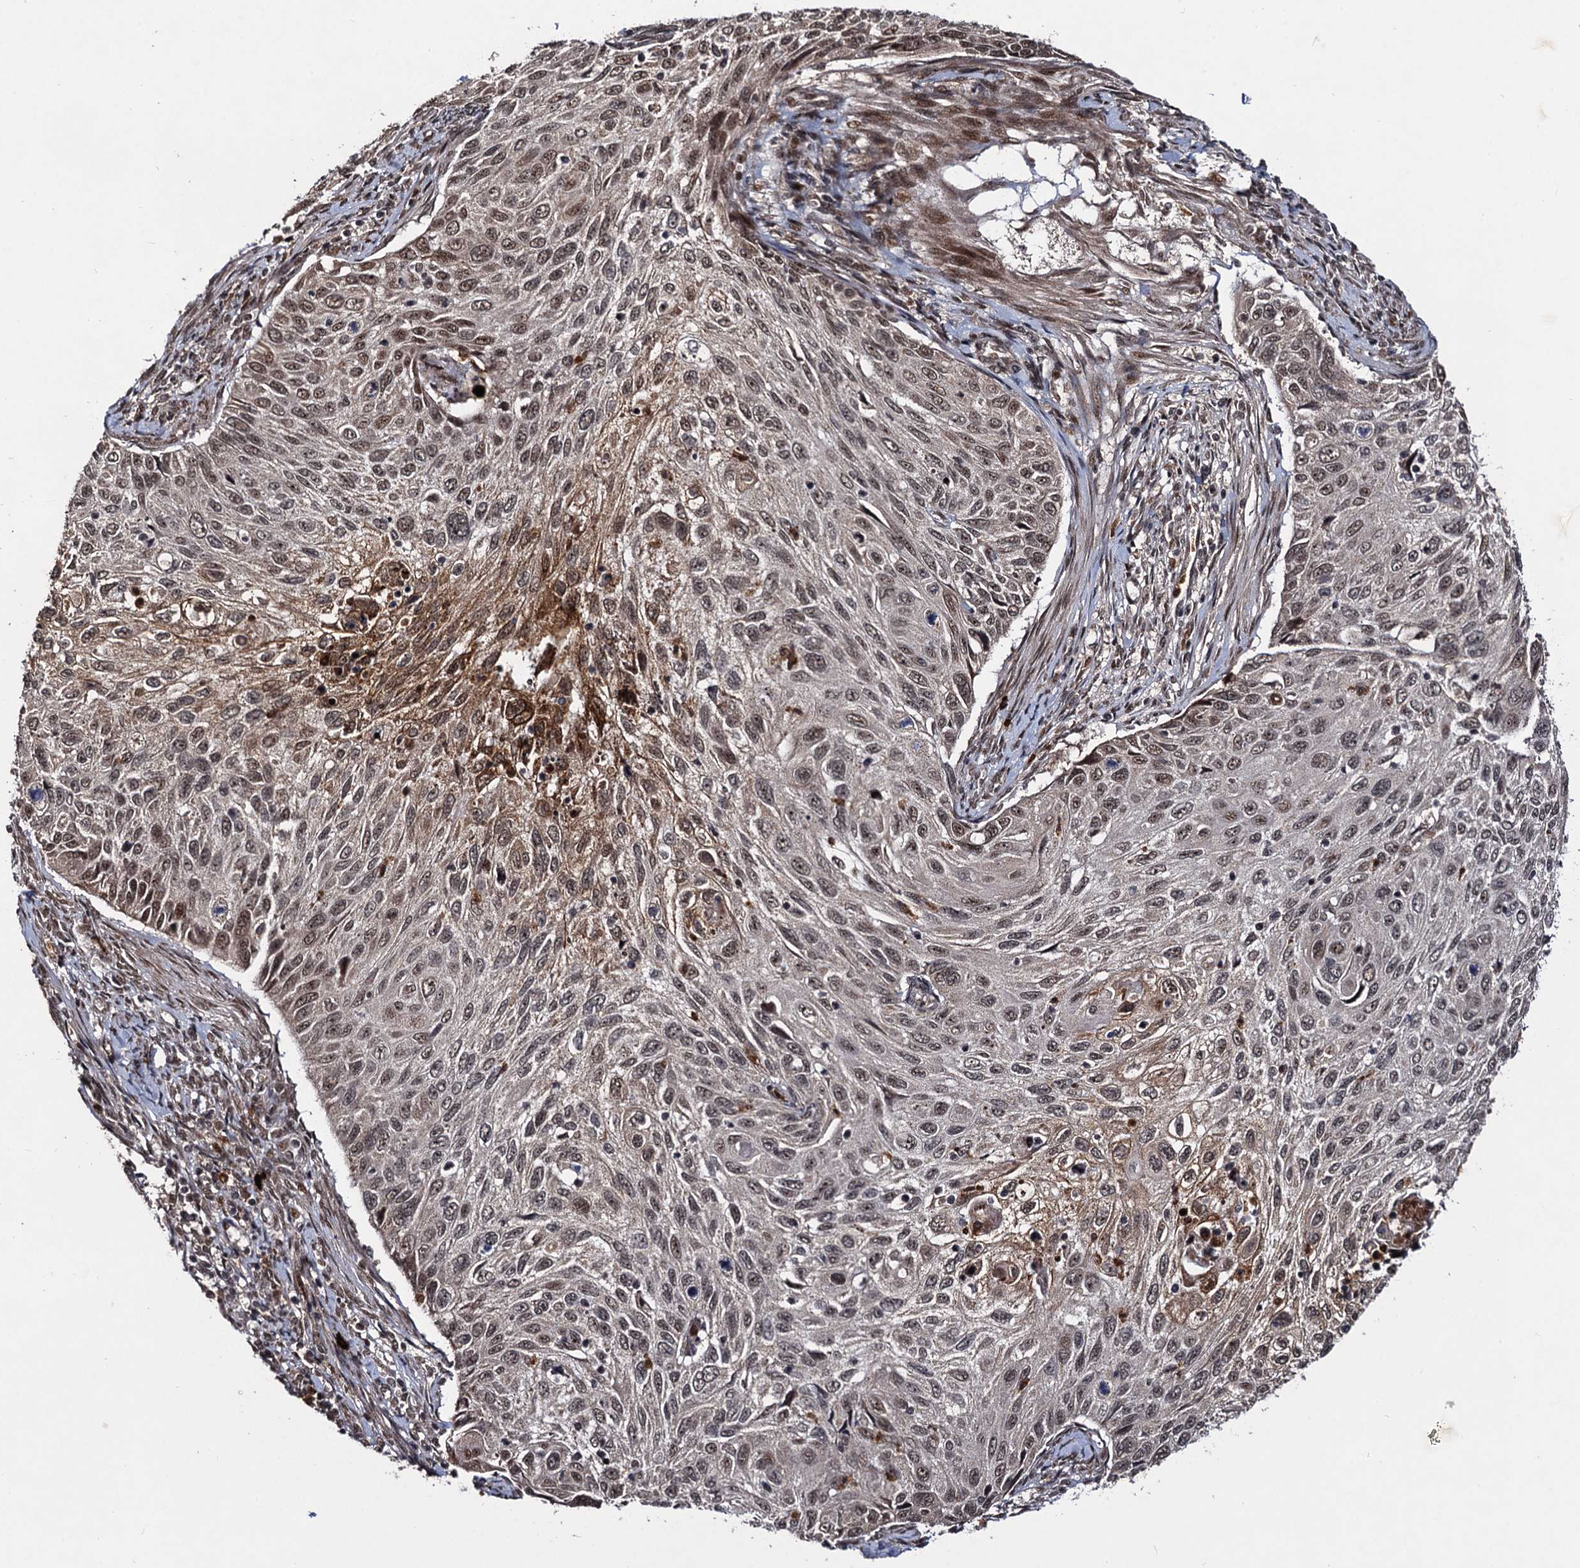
{"staining": {"intensity": "moderate", "quantity": ">75%", "location": "nuclear"}, "tissue": "cervical cancer", "cell_type": "Tumor cells", "image_type": "cancer", "snomed": [{"axis": "morphology", "description": "Squamous cell carcinoma, NOS"}, {"axis": "topography", "description": "Cervix"}], "caption": "Immunohistochemical staining of cervical squamous cell carcinoma demonstrates medium levels of moderate nuclear positivity in approximately >75% of tumor cells.", "gene": "SFSWAP", "patient": {"sex": "female", "age": 70}}